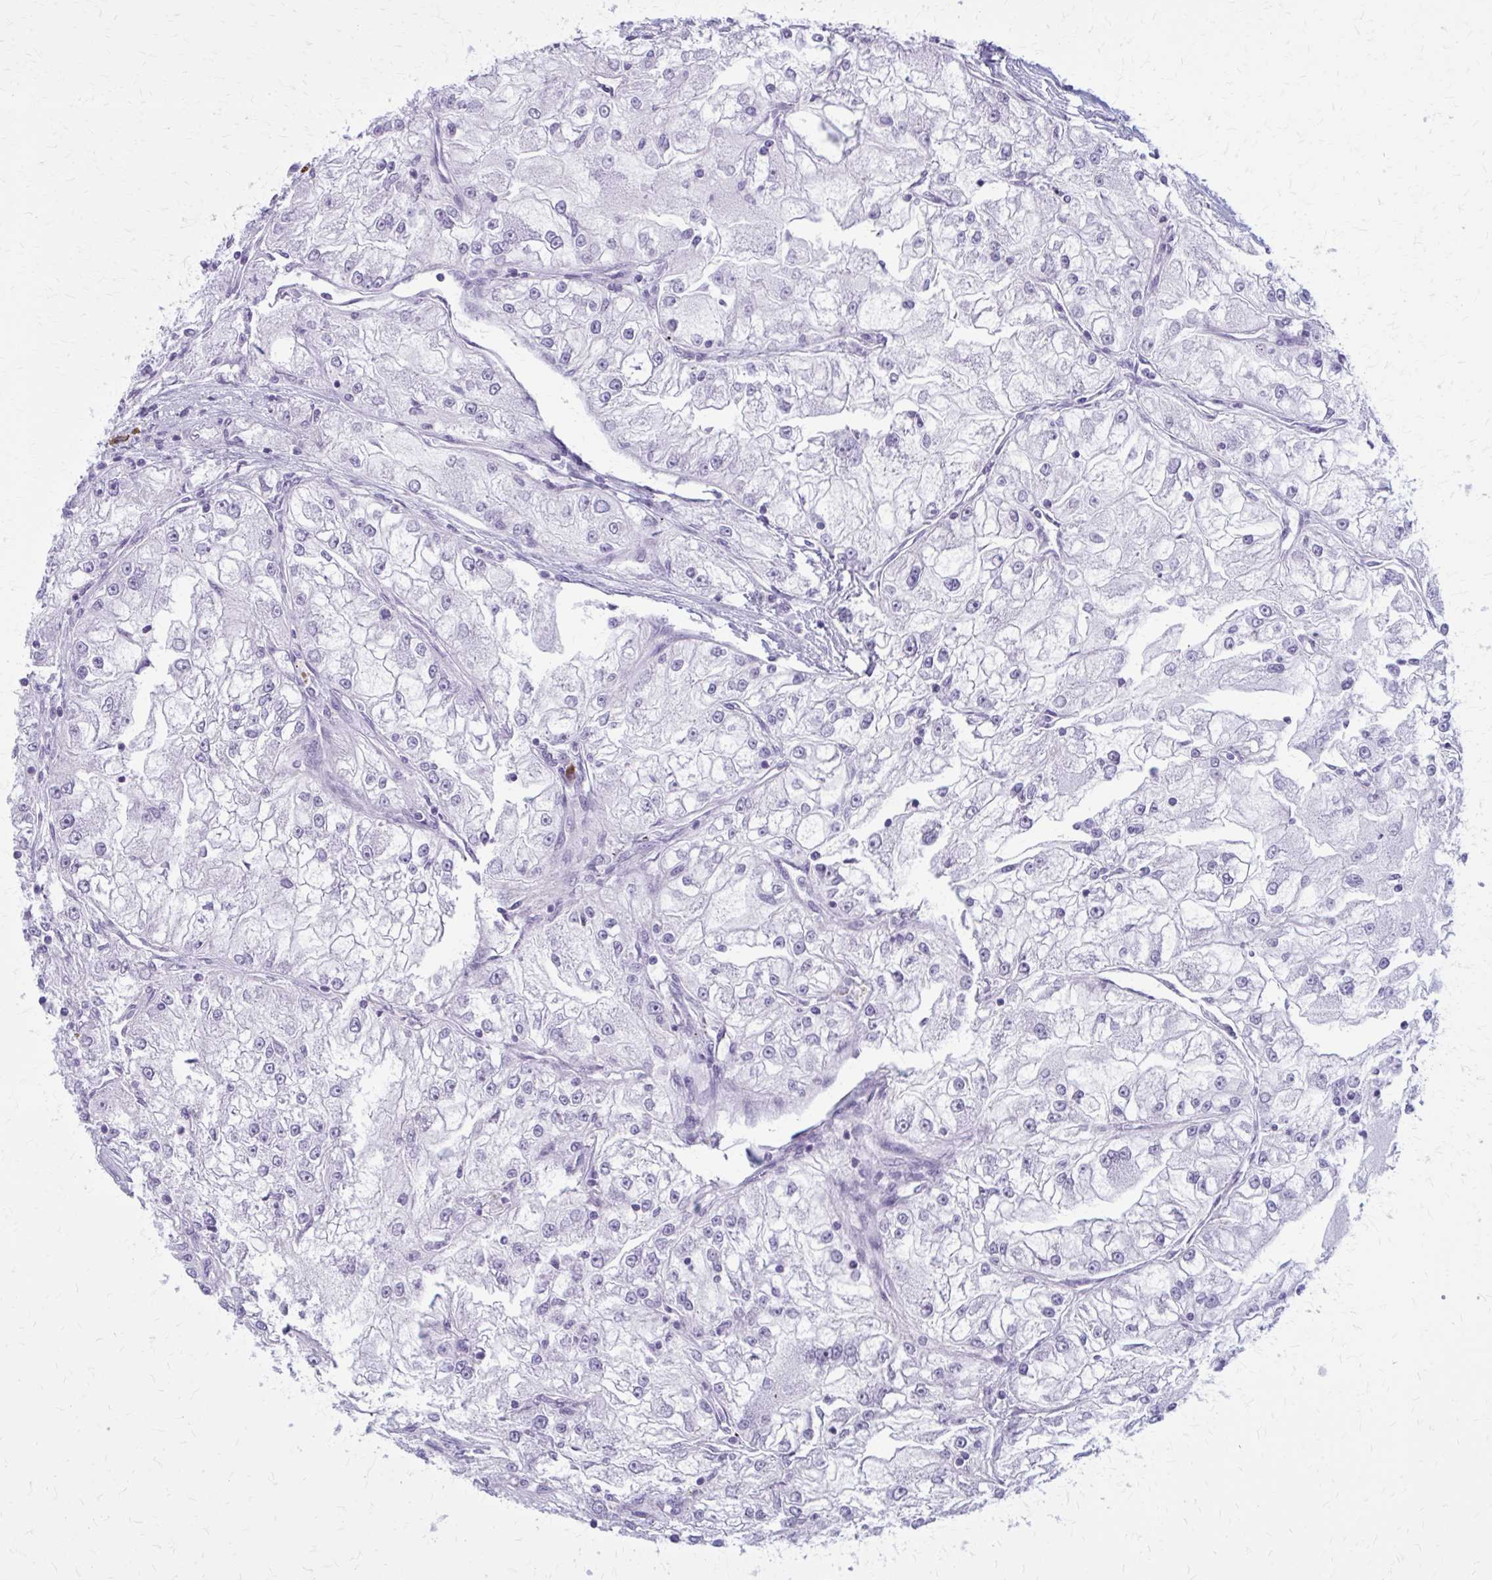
{"staining": {"intensity": "negative", "quantity": "none", "location": "none"}, "tissue": "renal cancer", "cell_type": "Tumor cells", "image_type": "cancer", "snomed": [{"axis": "morphology", "description": "Adenocarcinoma, NOS"}, {"axis": "topography", "description": "Kidney"}], "caption": "The IHC image has no significant positivity in tumor cells of renal adenocarcinoma tissue.", "gene": "ZDHHC7", "patient": {"sex": "female", "age": 72}}